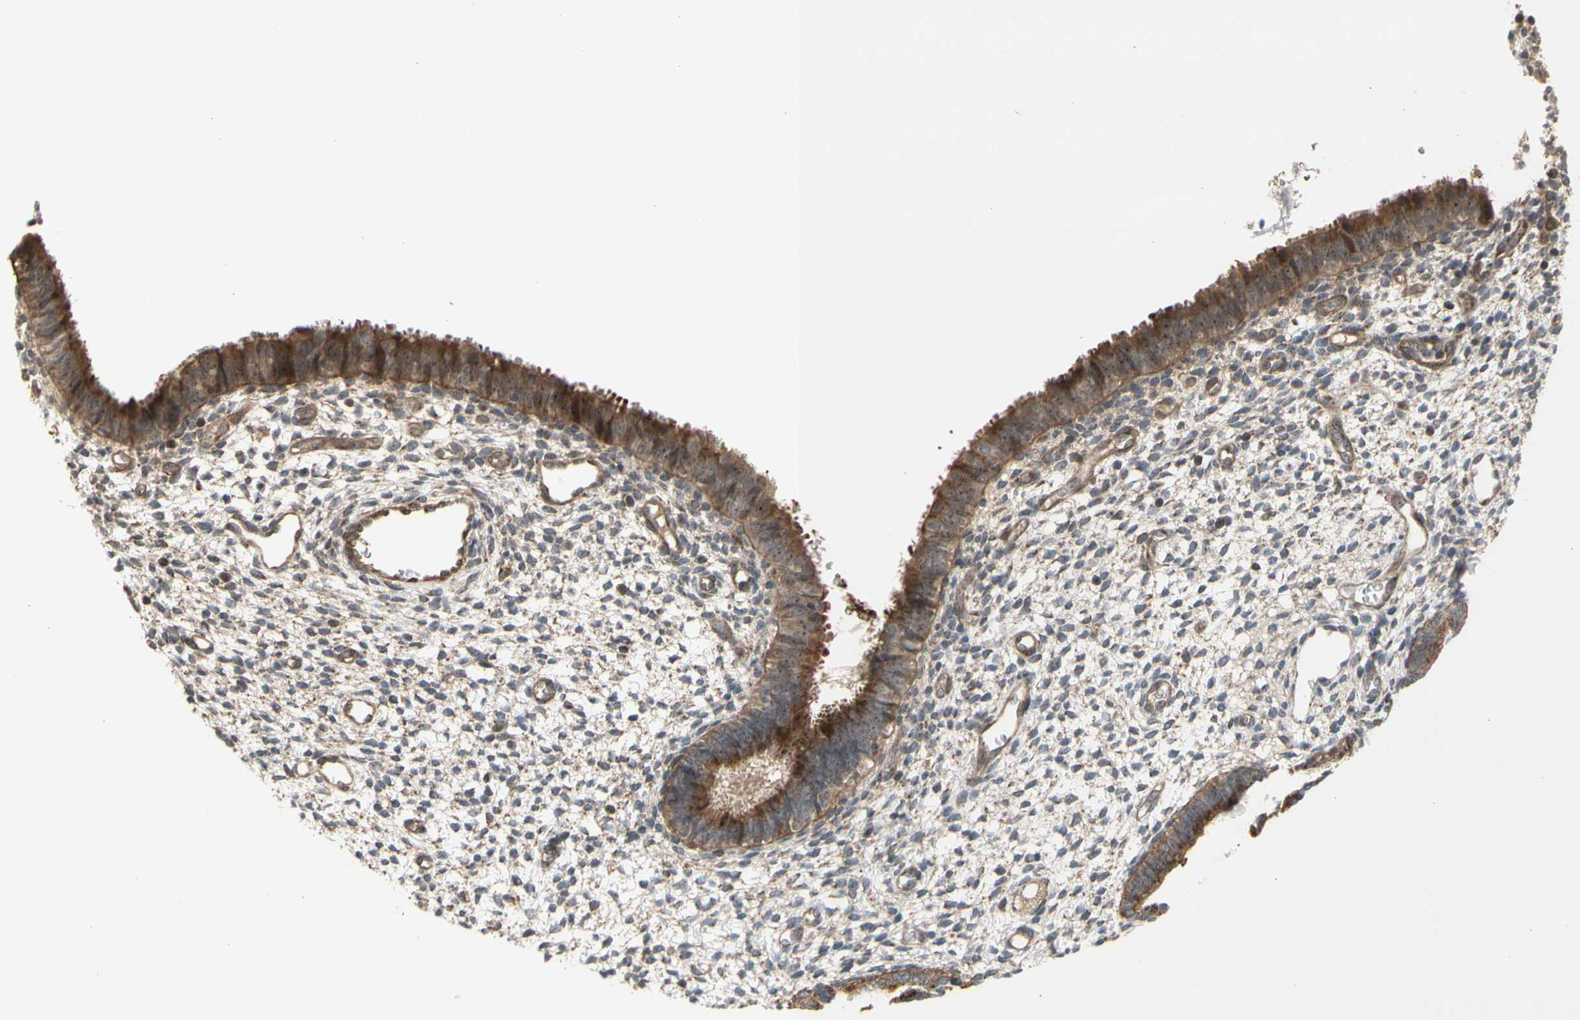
{"staining": {"intensity": "moderate", "quantity": "25%-75%", "location": "cytoplasmic/membranous"}, "tissue": "endometrium", "cell_type": "Cells in endometrial stroma", "image_type": "normal", "snomed": [{"axis": "morphology", "description": "Normal tissue, NOS"}, {"axis": "topography", "description": "Endometrium"}], "caption": "Protein staining of unremarkable endometrium exhibits moderate cytoplasmic/membranous staining in about 25%-75% of cells in endometrial stroma.", "gene": "SLC39A9", "patient": {"sex": "female", "age": 61}}